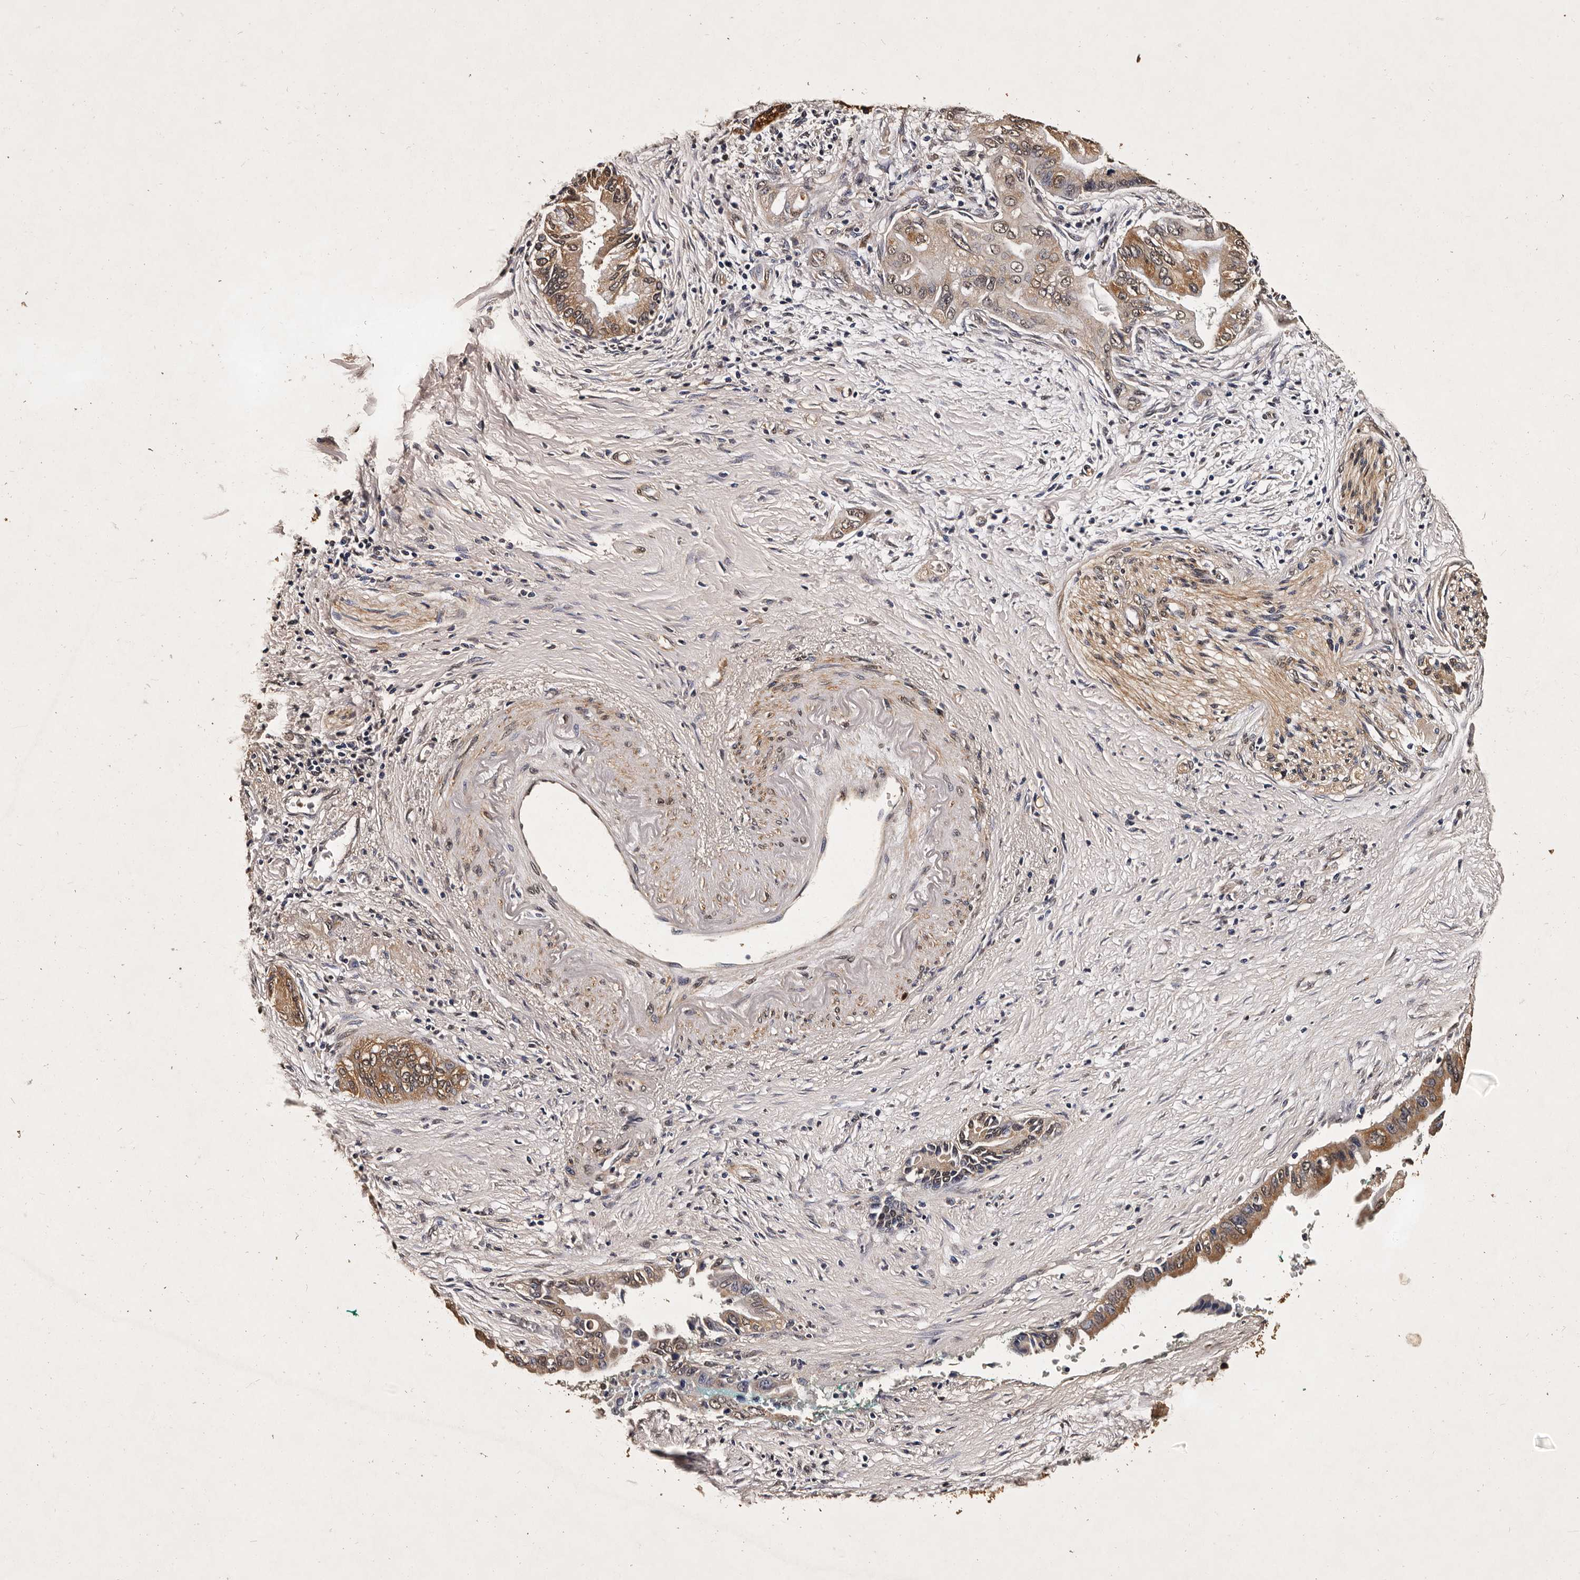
{"staining": {"intensity": "moderate", "quantity": "25%-75%", "location": "cytoplasmic/membranous,nuclear"}, "tissue": "pancreatic cancer", "cell_type": "Tumor cells", "image_type": "cancer", "snomed": [{"axis": "morphology", "description": "Adenocarcinoma, NOS"}, {"axis": "topography", "description": "Pancreas"}], "caption": "Pancreatic cancer (adenocarcinoma) was stained to show a protein in brown. There is medium levels of moderate cytoplasmic/membranous and nuclear positivity in approximately 25%-75% of tumor cells. (DAB = brown stain, brightfield microscopy at high magnification).", "gene": "PARS2", "patient": {"sex": "male", "age": 78}}